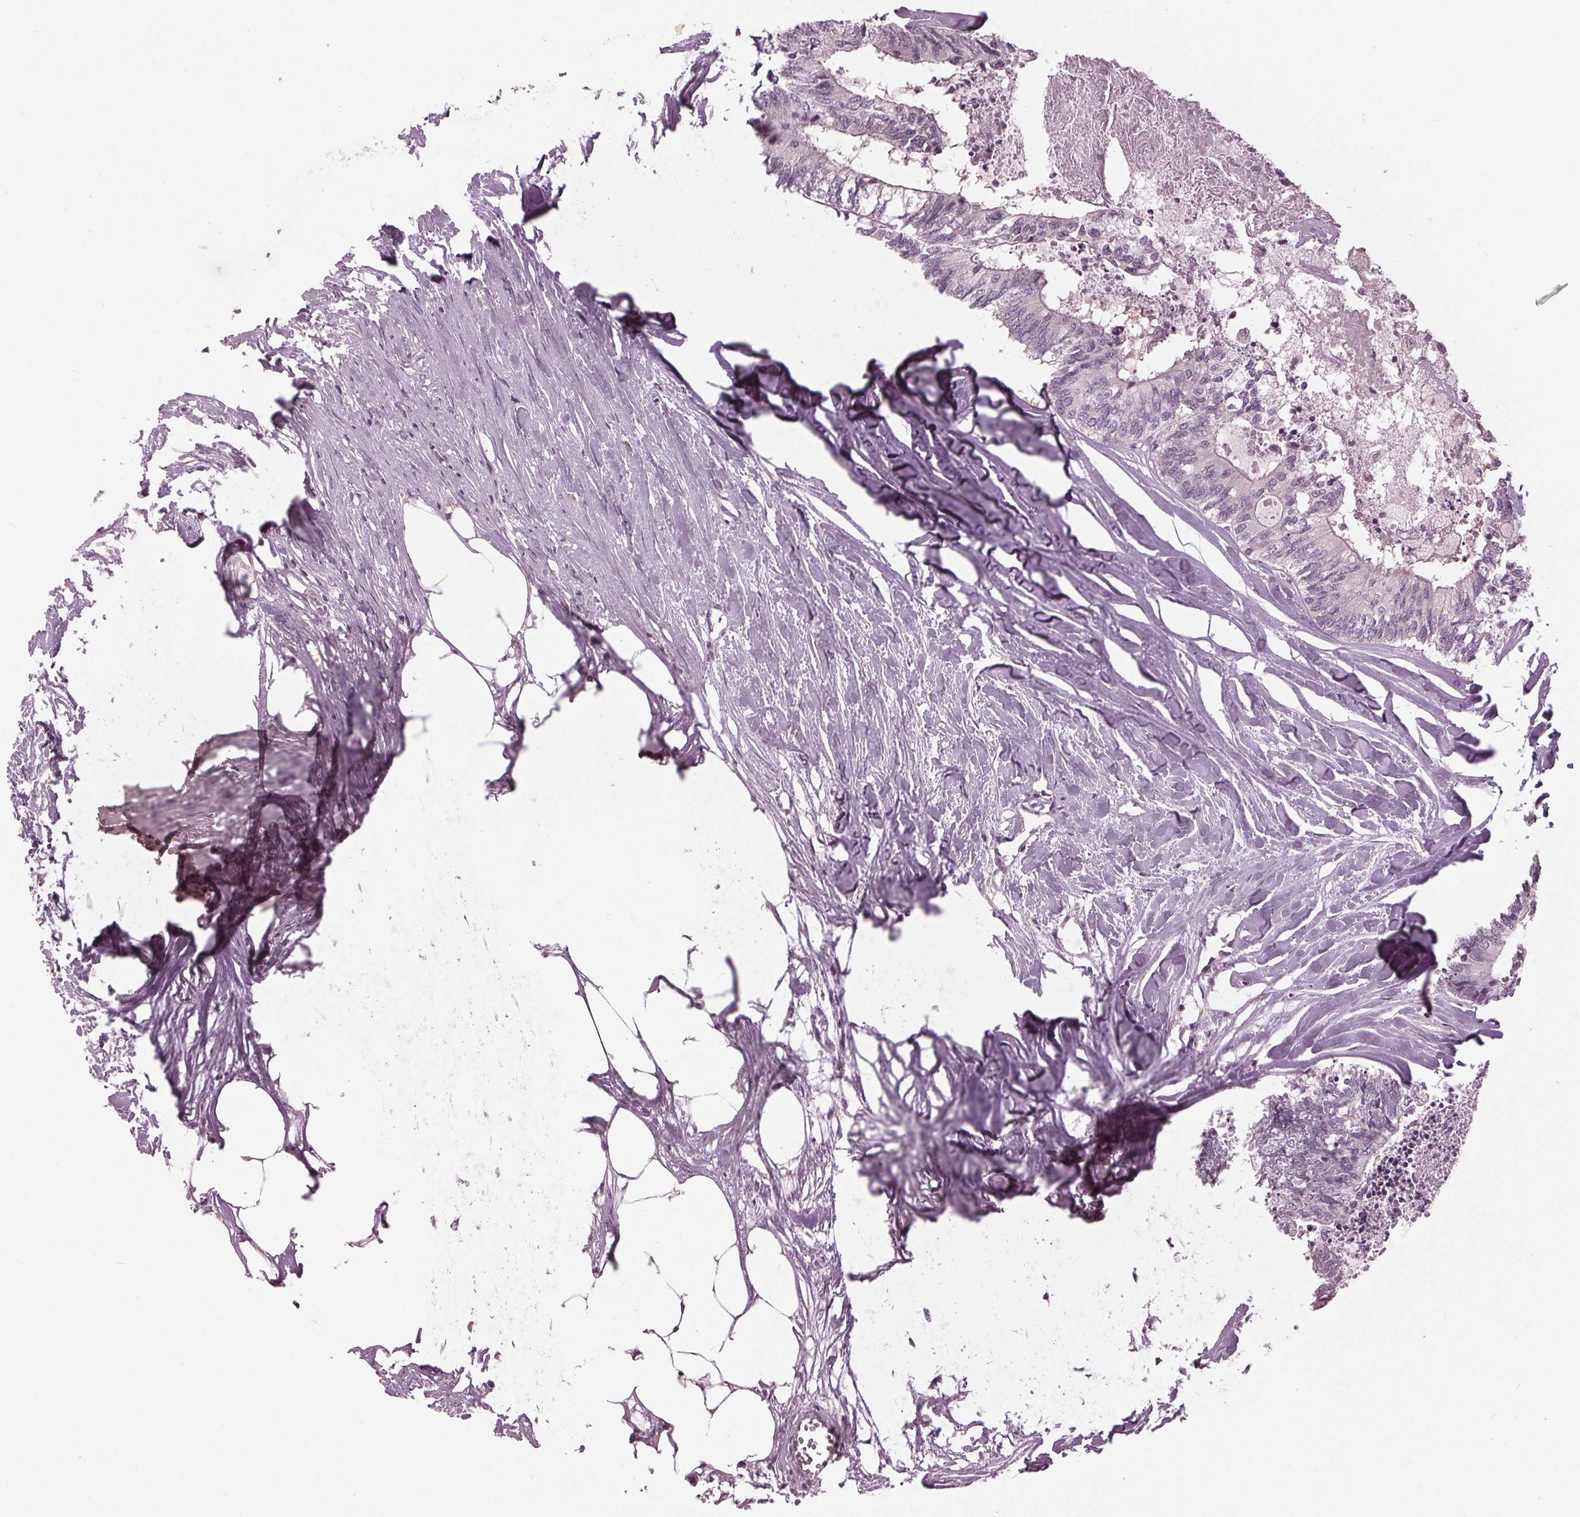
{"staining": {"intensity": "negative", "quantity": "none", "location": "none"}, "tissue": "colorectal cancer", "cell_type": "Tumor cells", "image_type": "cancer", "snomed": [{"axis": "morphology", "description": "Adenocarcinoma, NOS"}, {"axis": "topography", "description": "Colon"}, {"axis": "topography", "description": "Rectum"}], "caption": "Colorectal adenocarcinoma was stained to show a protein in brown. There is no significant expression in tumor cells.", "gene": "SIGLEC6", "patient": {"sex": "male", "age": 57}}